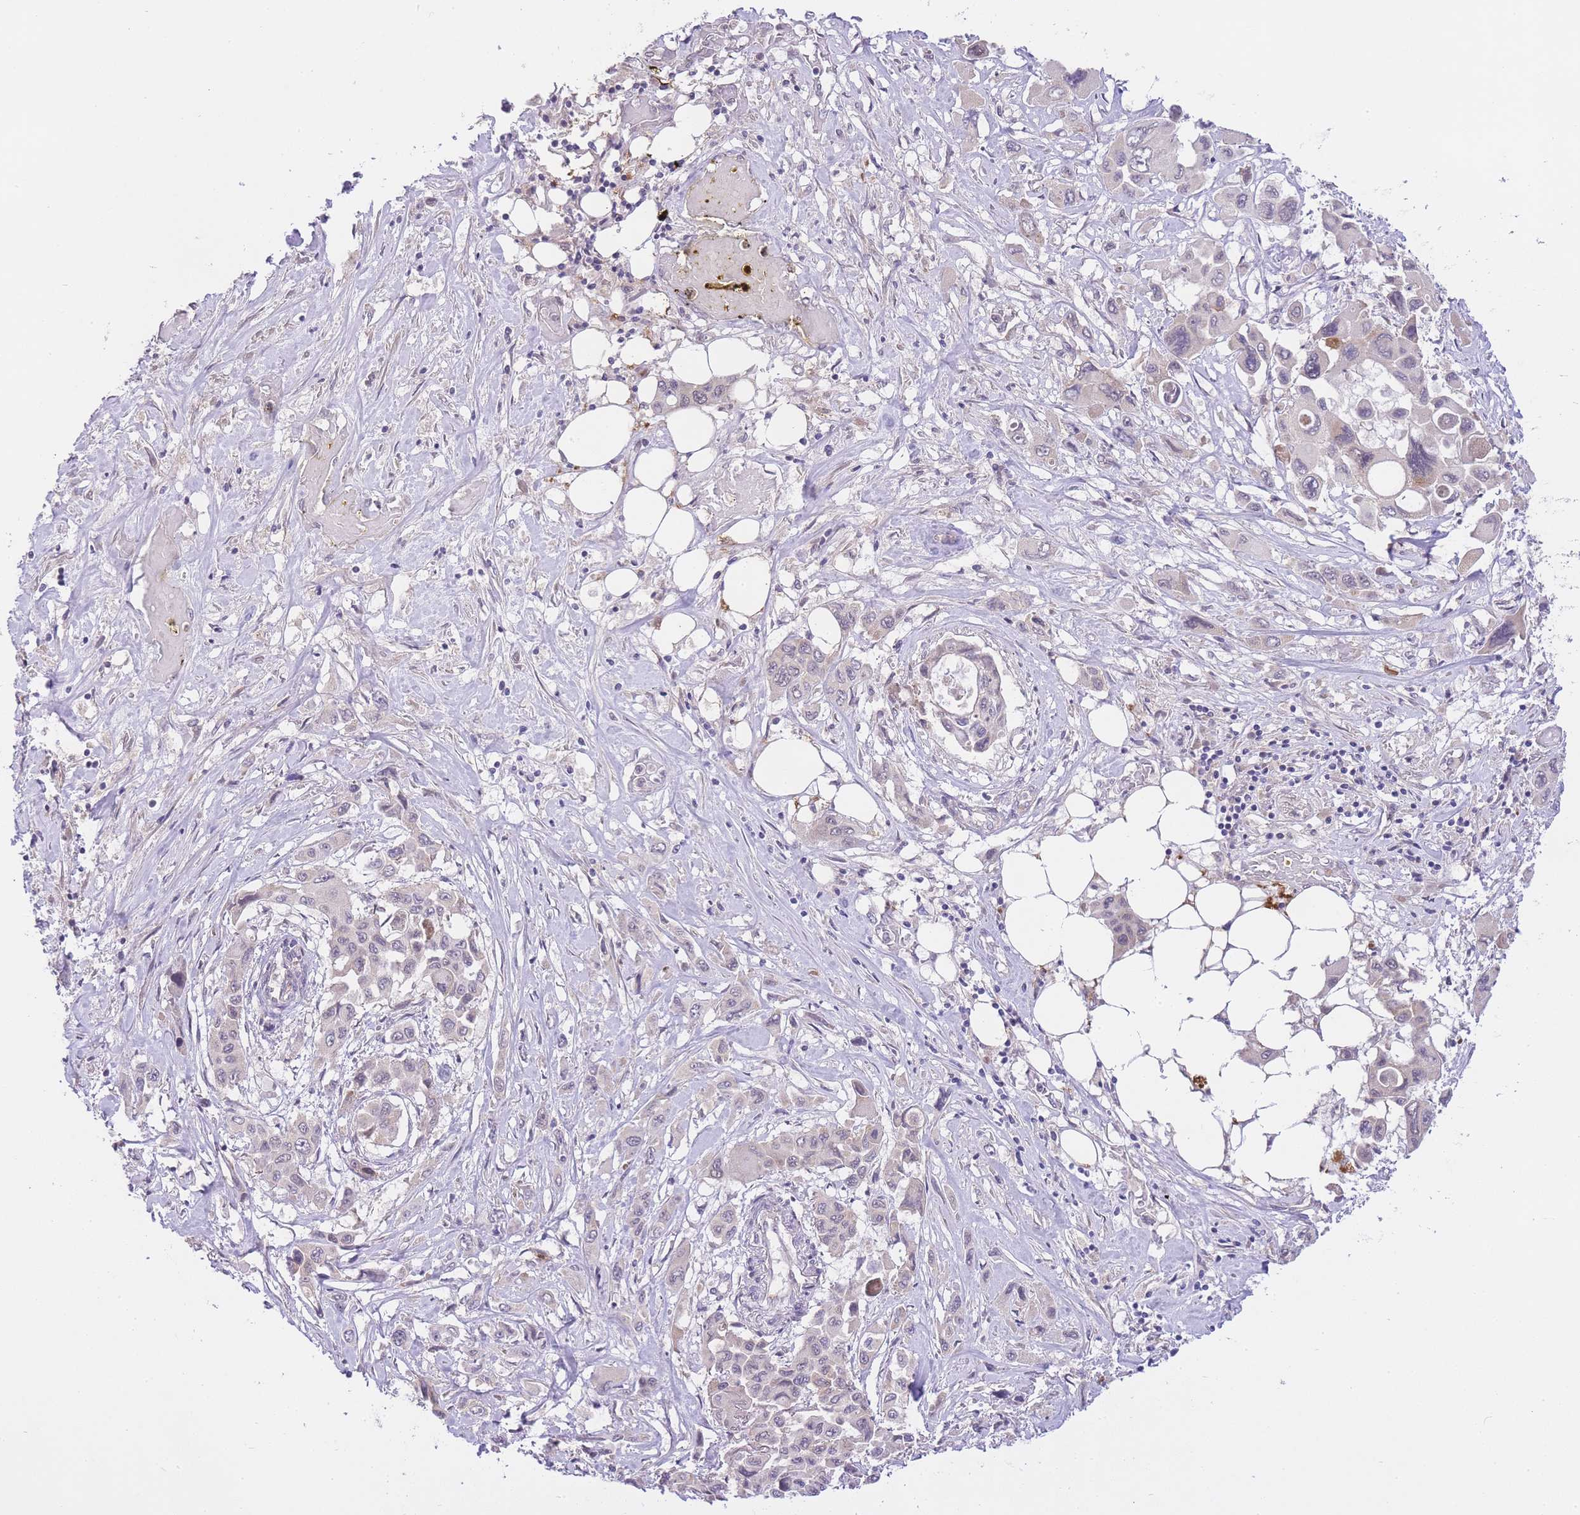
{"staining": {"intensity": "negative", "quantity": "none", "location": "none"}, "tissue": "pancreatic cancer", "cell_type": "Tumor cells", "image_type": "cancer", "snomed": [{"axis": "morphology", "description": "Adenocarcinoma, NOS"}, {"axis": "topography", "description": "Pancreas"}], "caption": "Immunohistochemistry histopathology image of human pancreatic adenocarcinoma stained for a protein (brown), which demonstrates no expression in tumor cells.", "gene": "TMED3", "patient": {"sex": "male", "age": 92}}